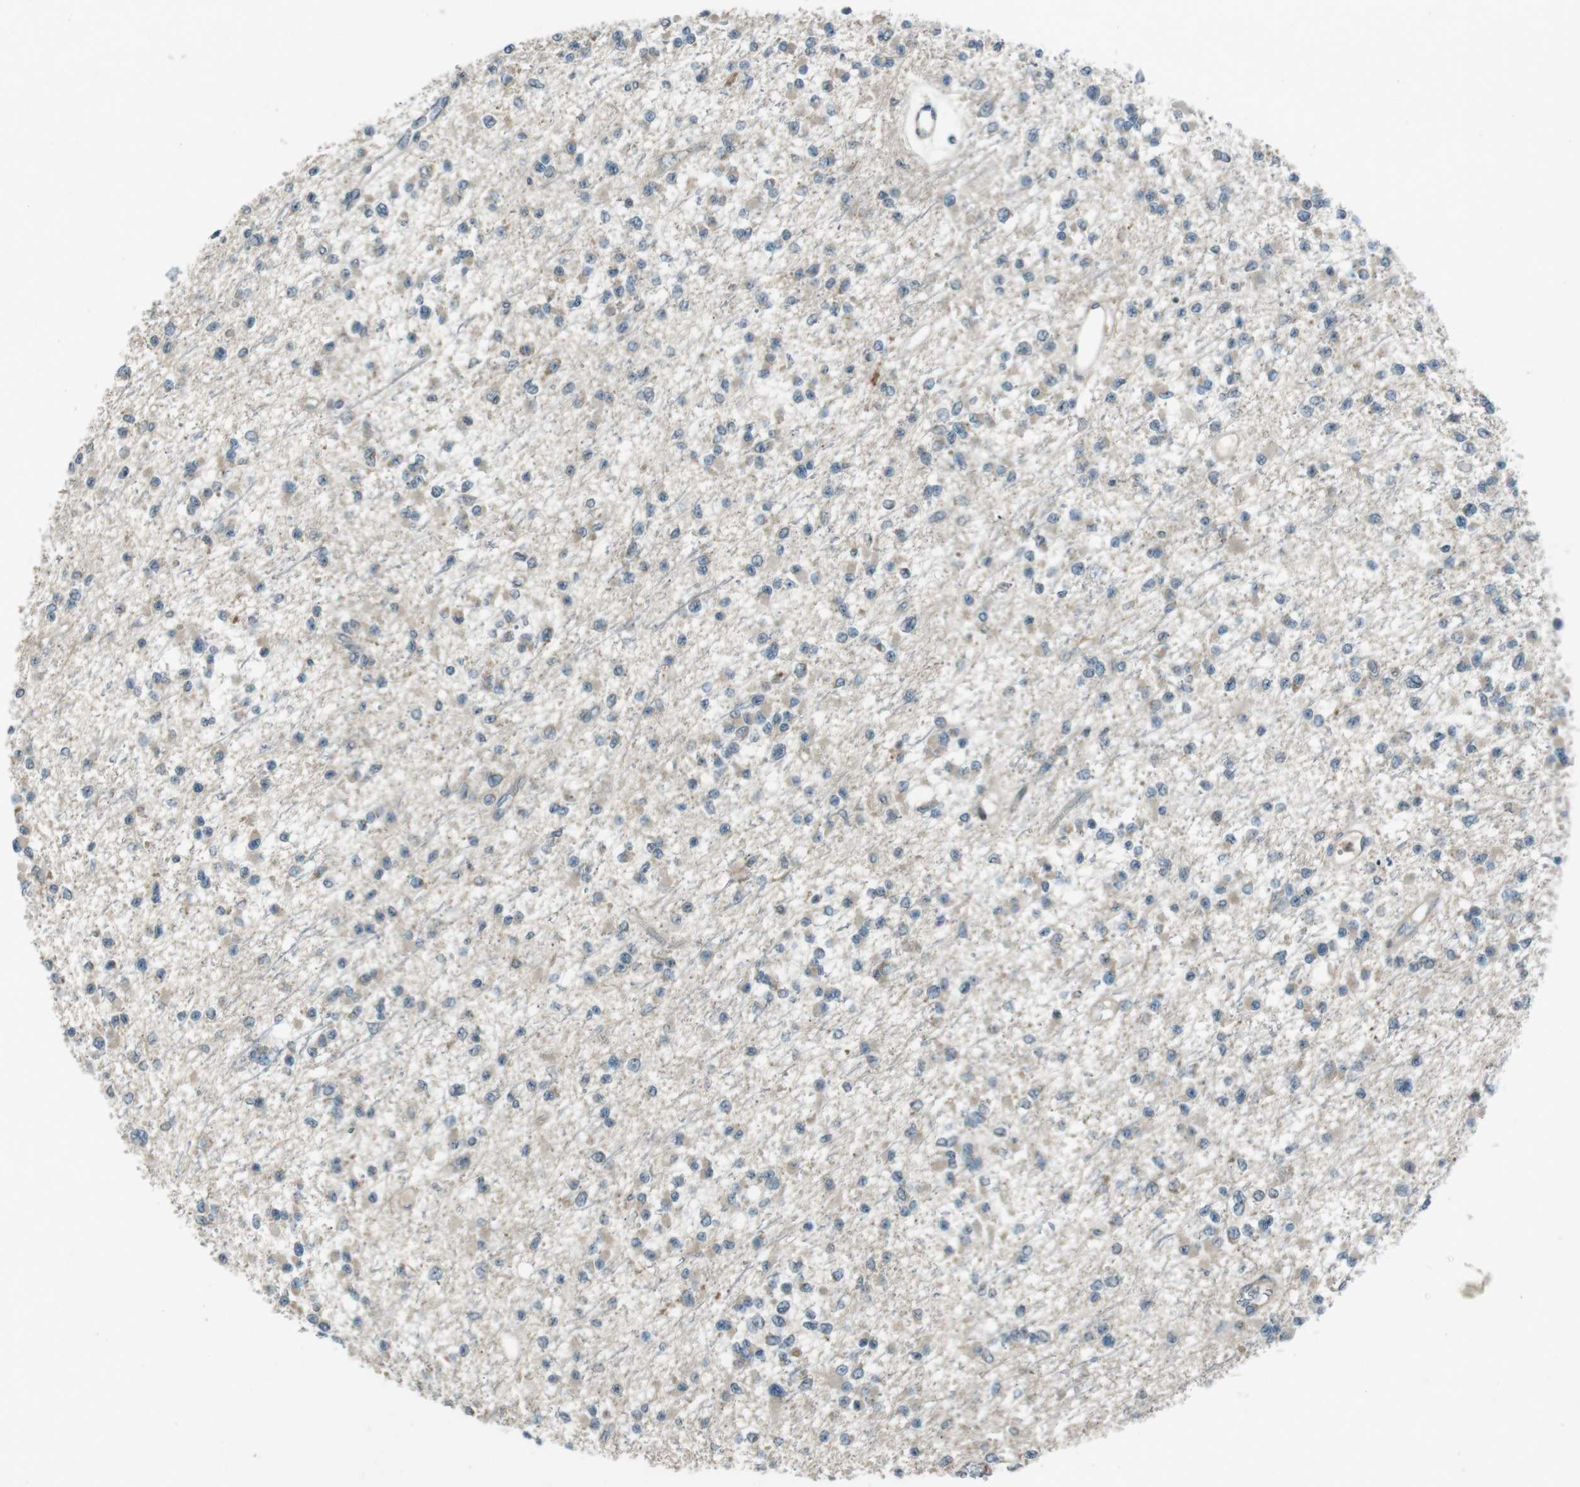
{"staining": {"intensity": "negative", "quantity": "none", "location": "none"}, "tissue": "glioma", "cell_type": "Tumor cells", "image_type": "cancer", "snomed": [{"axis": "morphology", "description": "Glioma, malignant, Low grade"}, {"axis": "topography", "description": "Brain"}], "caption": "Malignant glioma (low-grade) was stained to show a protein in brown. There is no significant positivity in tumor cells.", "gene": "ZYX", "patient": {"sex": "female", "age": 22}}